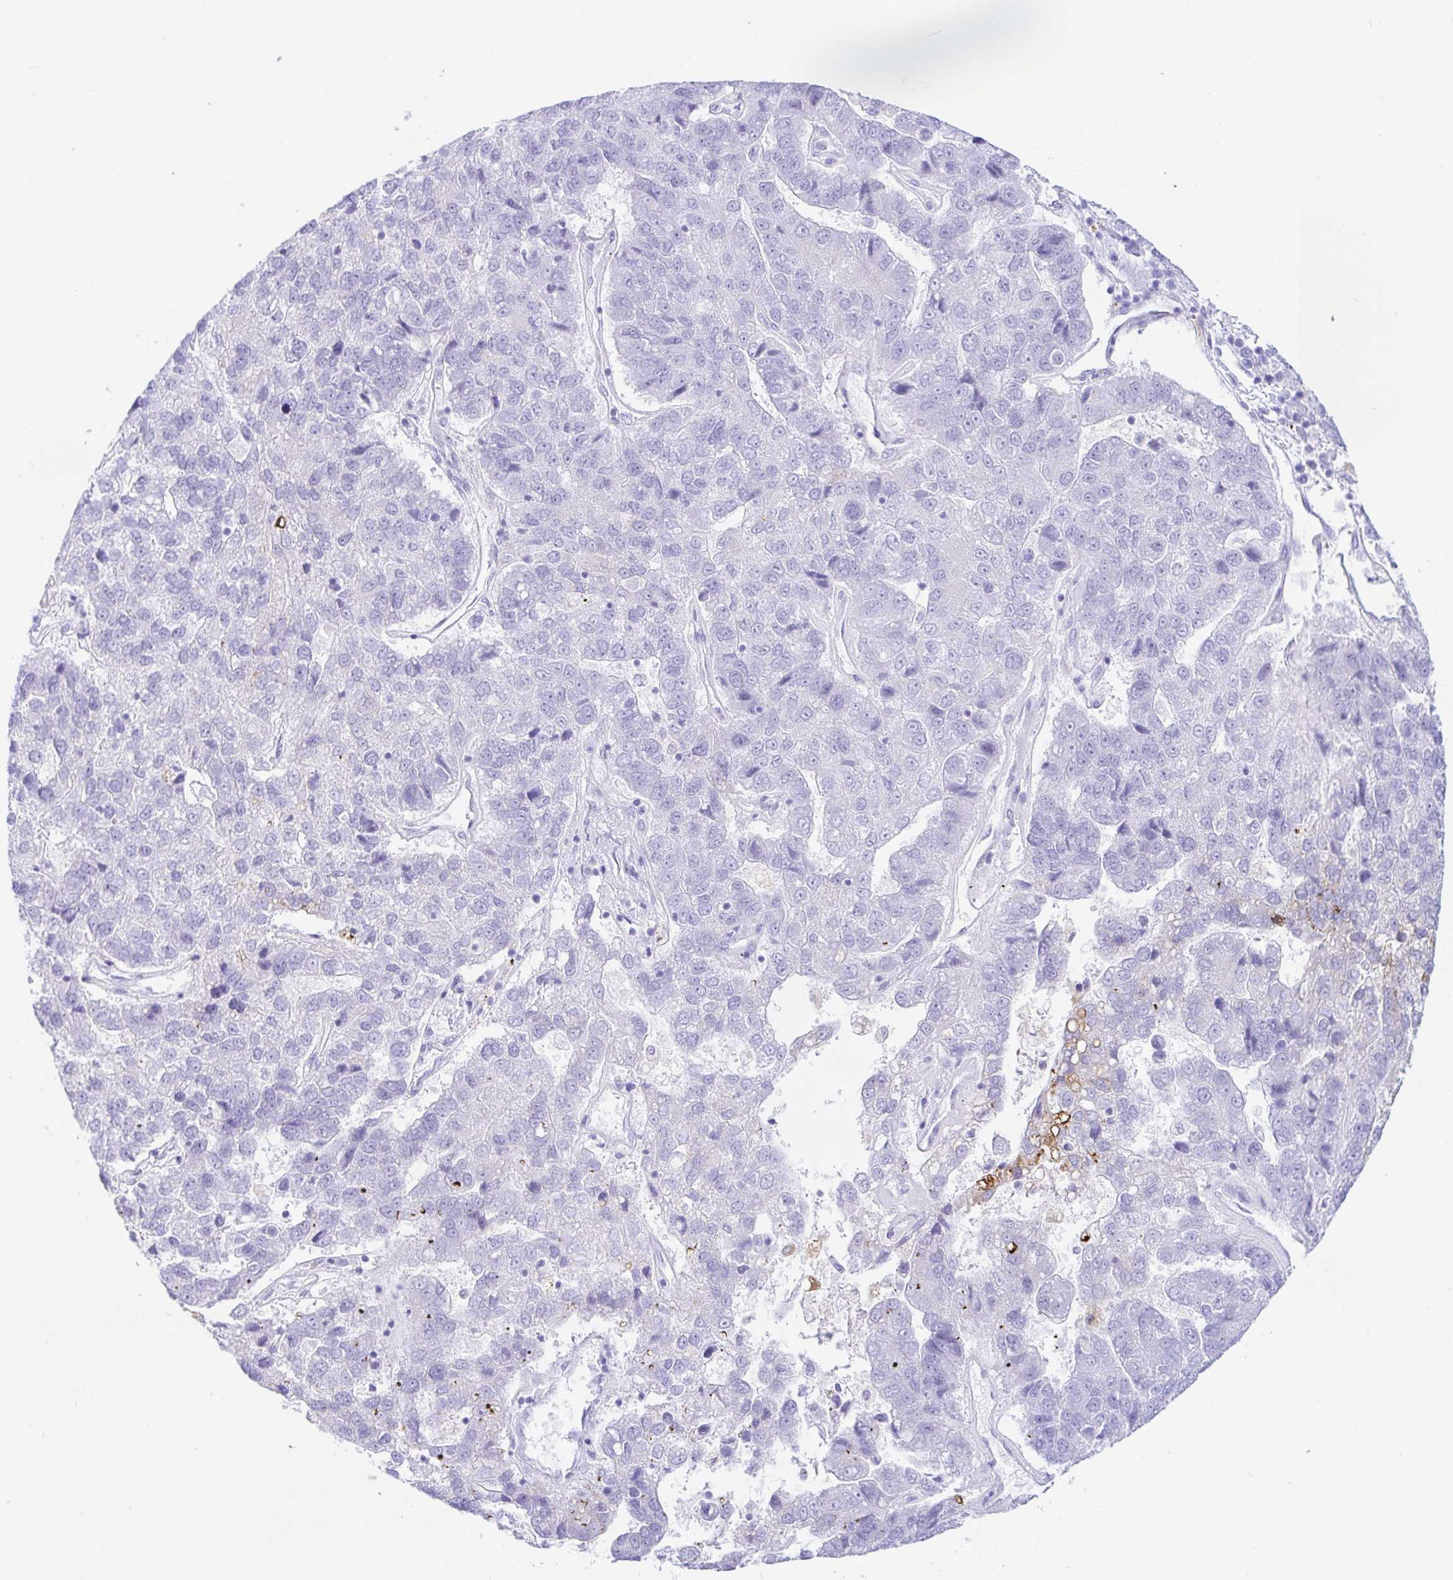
{"staining": {"intensity": "negative", "quantity": "none", "location": "none"}, "tissue": "pancreatic cancer", "cell_type": "Tumor cells", "image_type": "cancer", "snomed": [{"axis": "morphology", "description": "Adenocarcinoma, NOS"}, {"axis": "topography", "description": "Pancreas"}], "caption": "Immunohistochemical staining of human pancreatic cancer (adenocarcinoma) demonstrates no significant positivity in tumor cells.", "gene": "PAX8", "patient": {"sex": "female", "age": 61}}